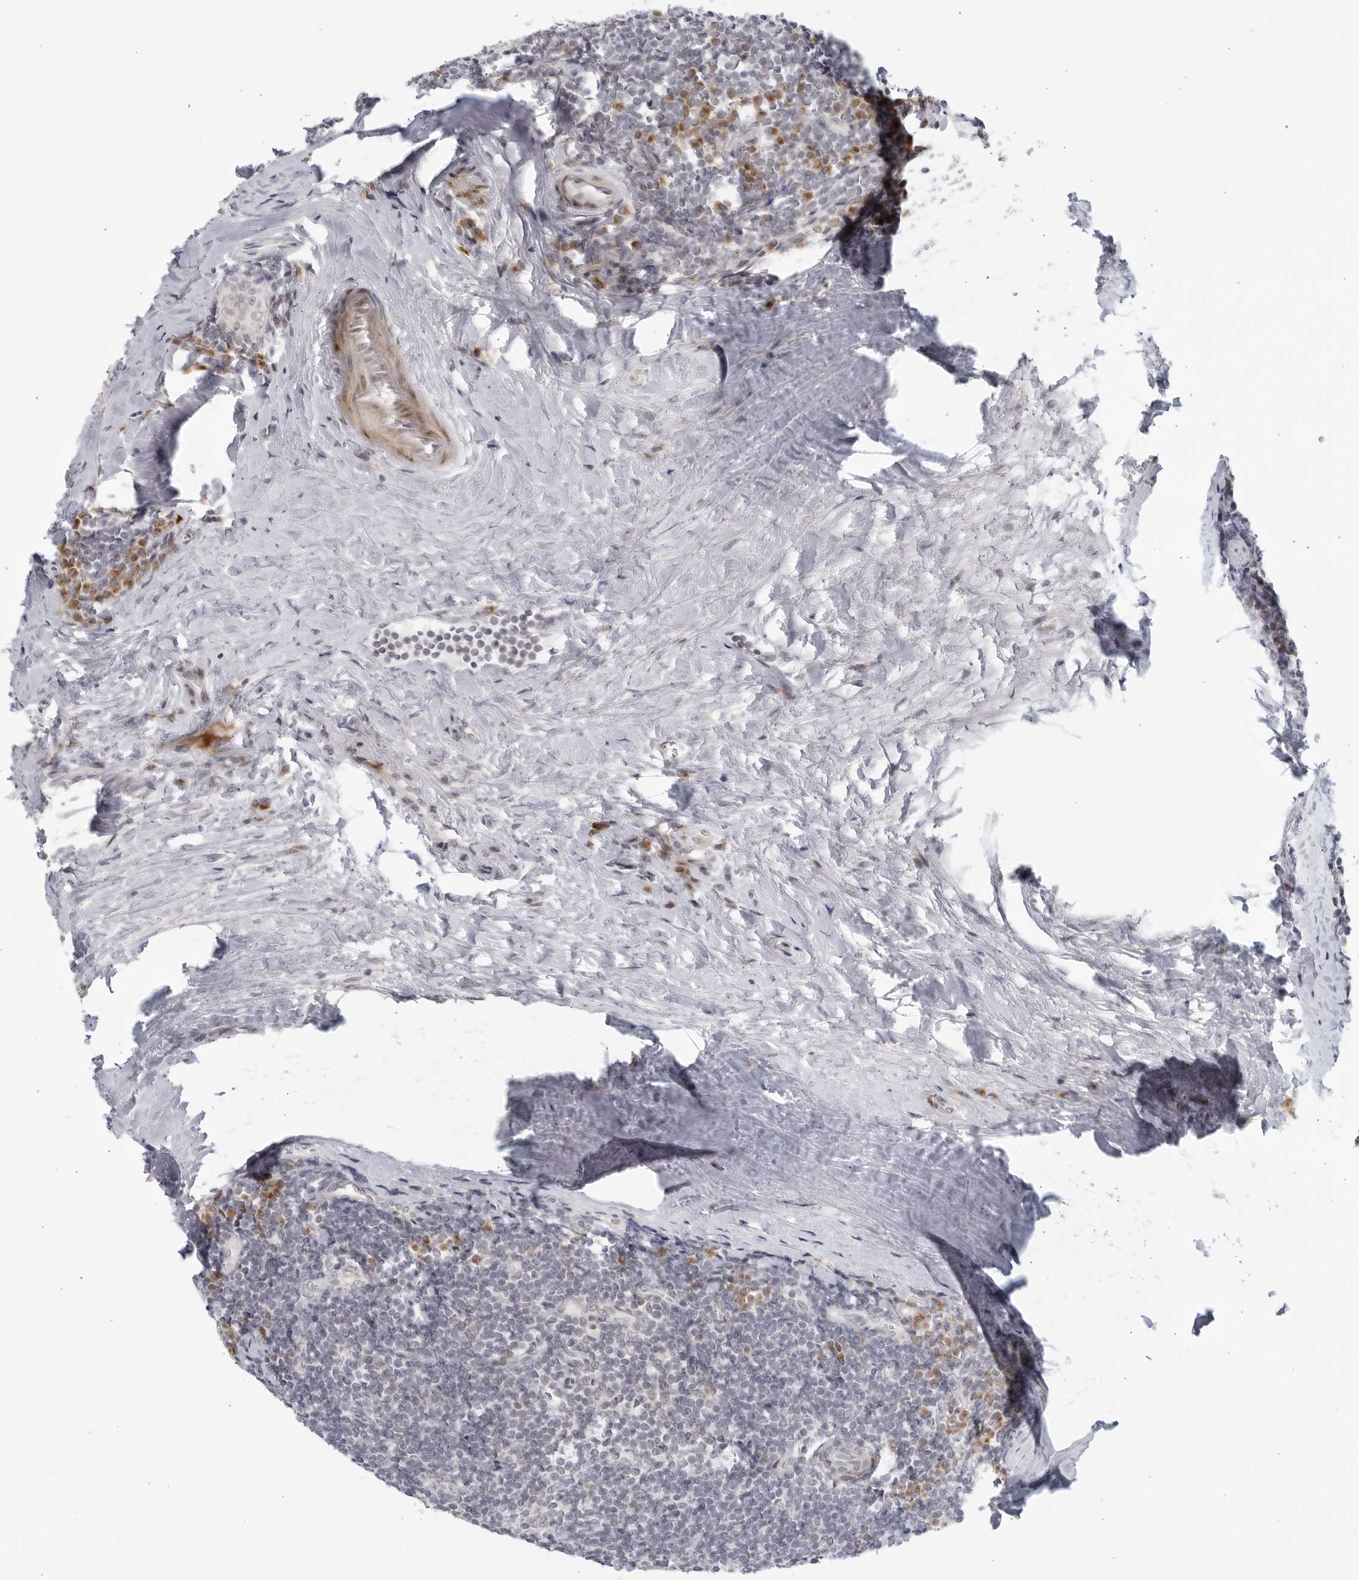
{"staining": {"intensity": "negative", "quantity": "none", "location": "none"}, "tissue": "tonsil", "cell_type": "Germinal center cells", "image_type": "normal", "snomed": [{"axis": "morphology", "description": "Normal tissue, NOS"}, {"axis": "topography", "description": "Tonsil"}], "caption": "This is an immunohistochemistry (IHC) image of normal human tonsil. There is no positivity in germinal center cells.", "gene": "WDTC1", "patient": {"sex": "male", "age": 27}}